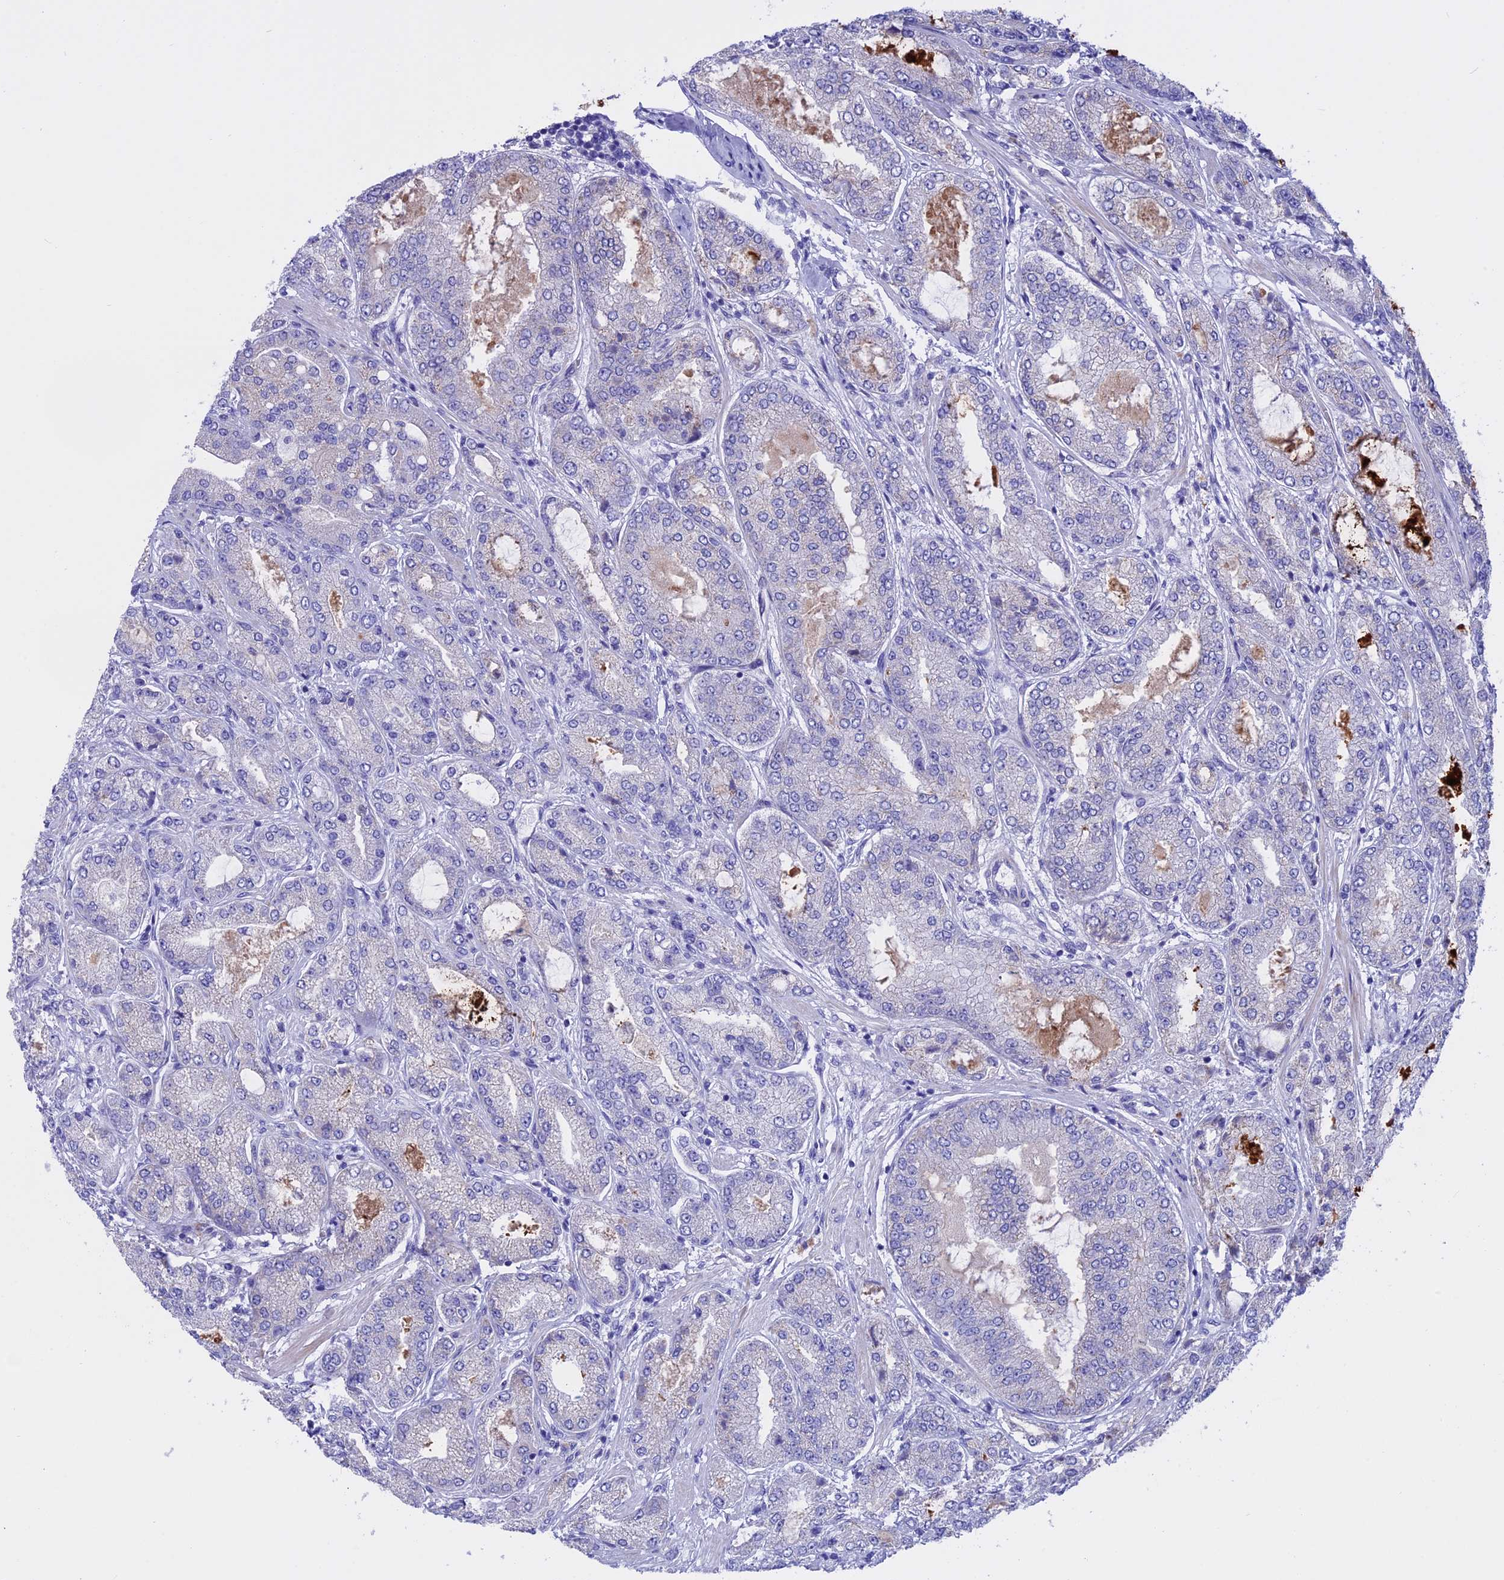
{"staining": {"intensity": "negative", "quantity": "none", "location": "none"}, "tissue": "prostate cancer", "cell_type": "Tumor cells", "image_type": "cancer", "snomed": [{"axis": "morphology", "description": "Adenocarcinoma, High grade"}, {"axis": "topography", "description": "Prostate"}], "caption": "An image of prostate cancer stained for a protein displays no brown staining in tumor cells.", "gene": "TMEM138", "patient": {"sex": "male", "age": 71}}